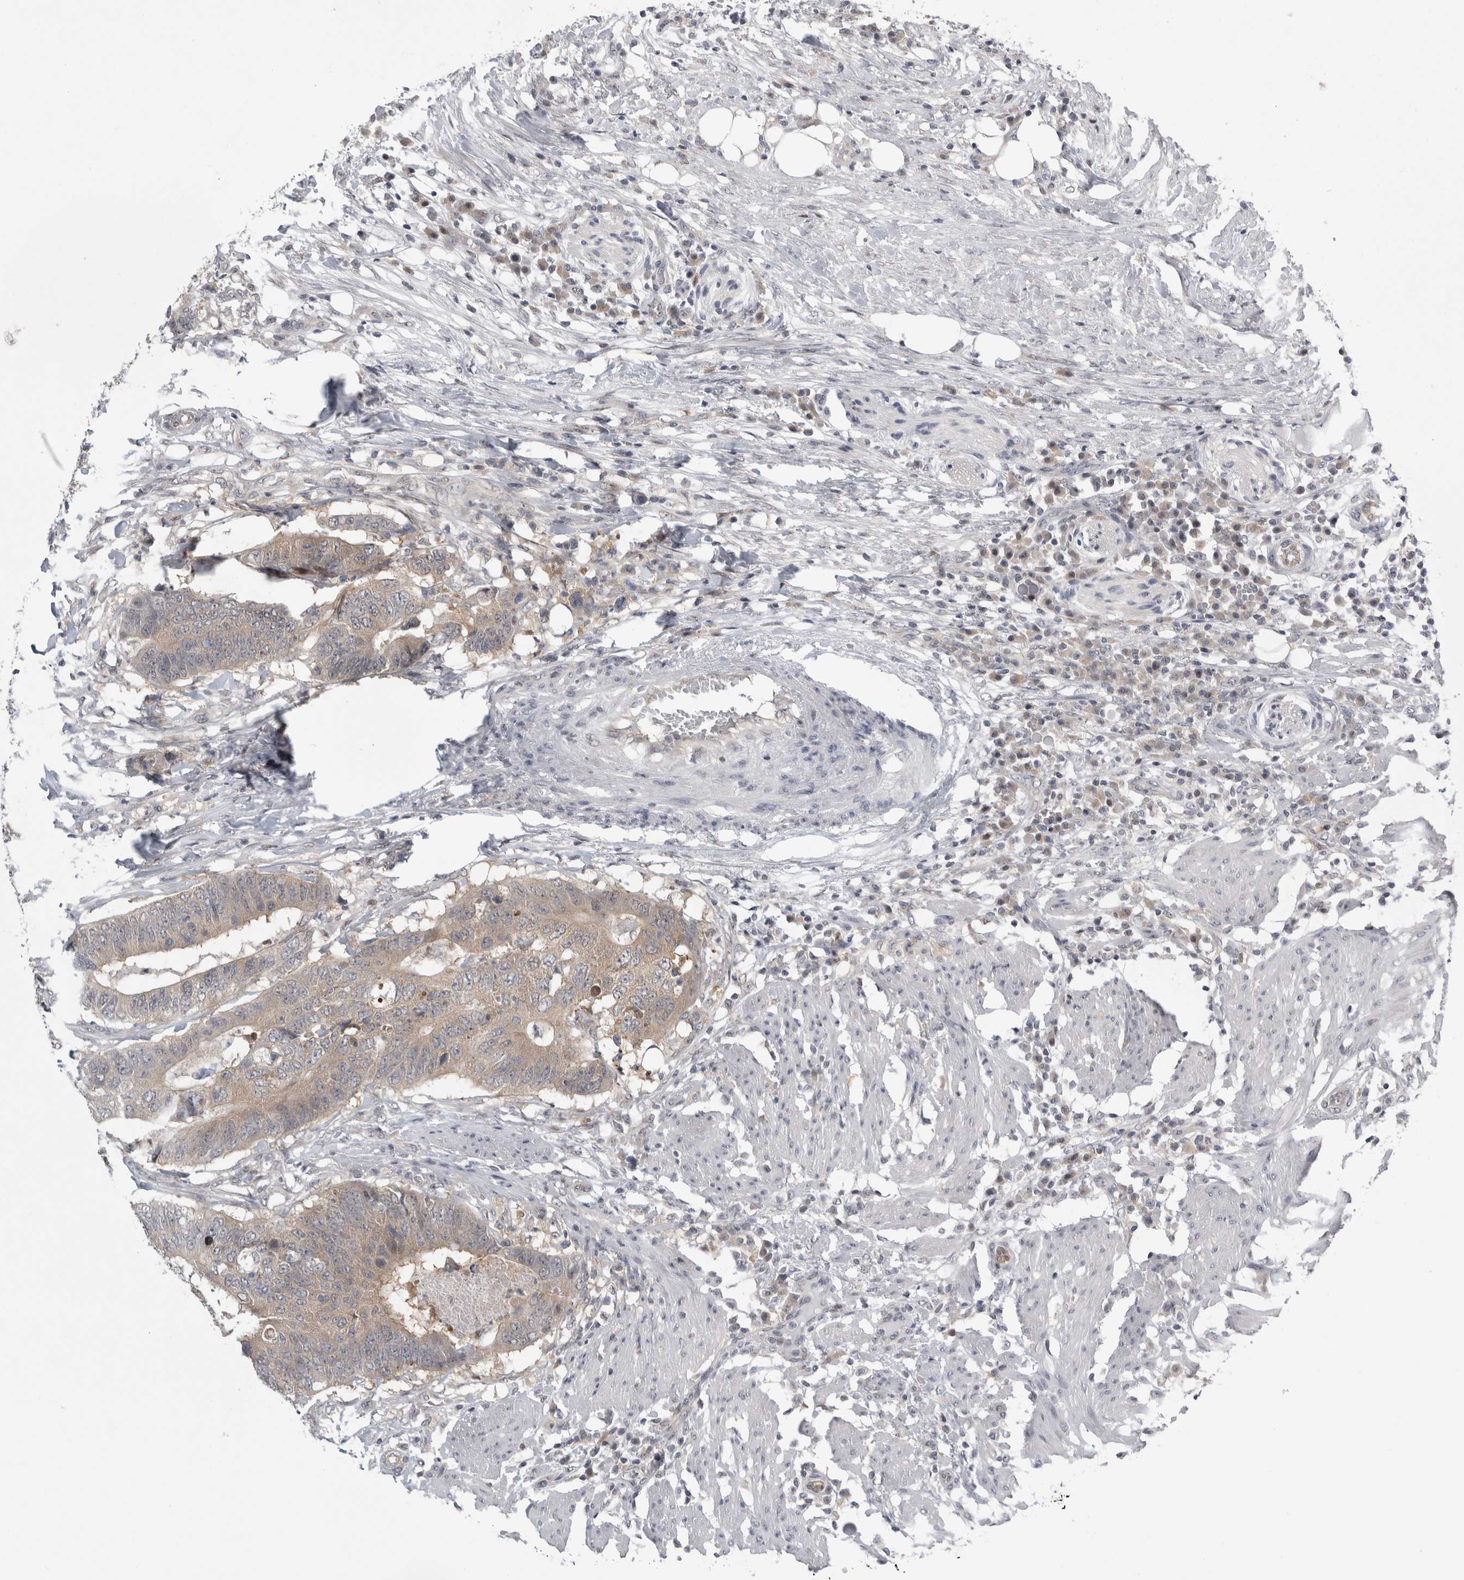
{"staining": {"intensity": "weak", "quantity": ">75%", "location": "cytoplasmic/membranous"}, "tissue": "colorectal cancer", "cell_type": "Tumor cells", "image_type": "cancer", "snomed": [{"axis": "morphology", "description": "Adenocarcinoma, NOS"}, {"axis": "topography", "description": "Colon"}], "caption": "The histopathology image exhibits staining of colorectal adenocarcinoma, revealing weak cytoplasmic/membranous protein expression (brown color) within tumor cells.", "gene": "PSMB2", "patient": {"sex": "male", "age": 56}}